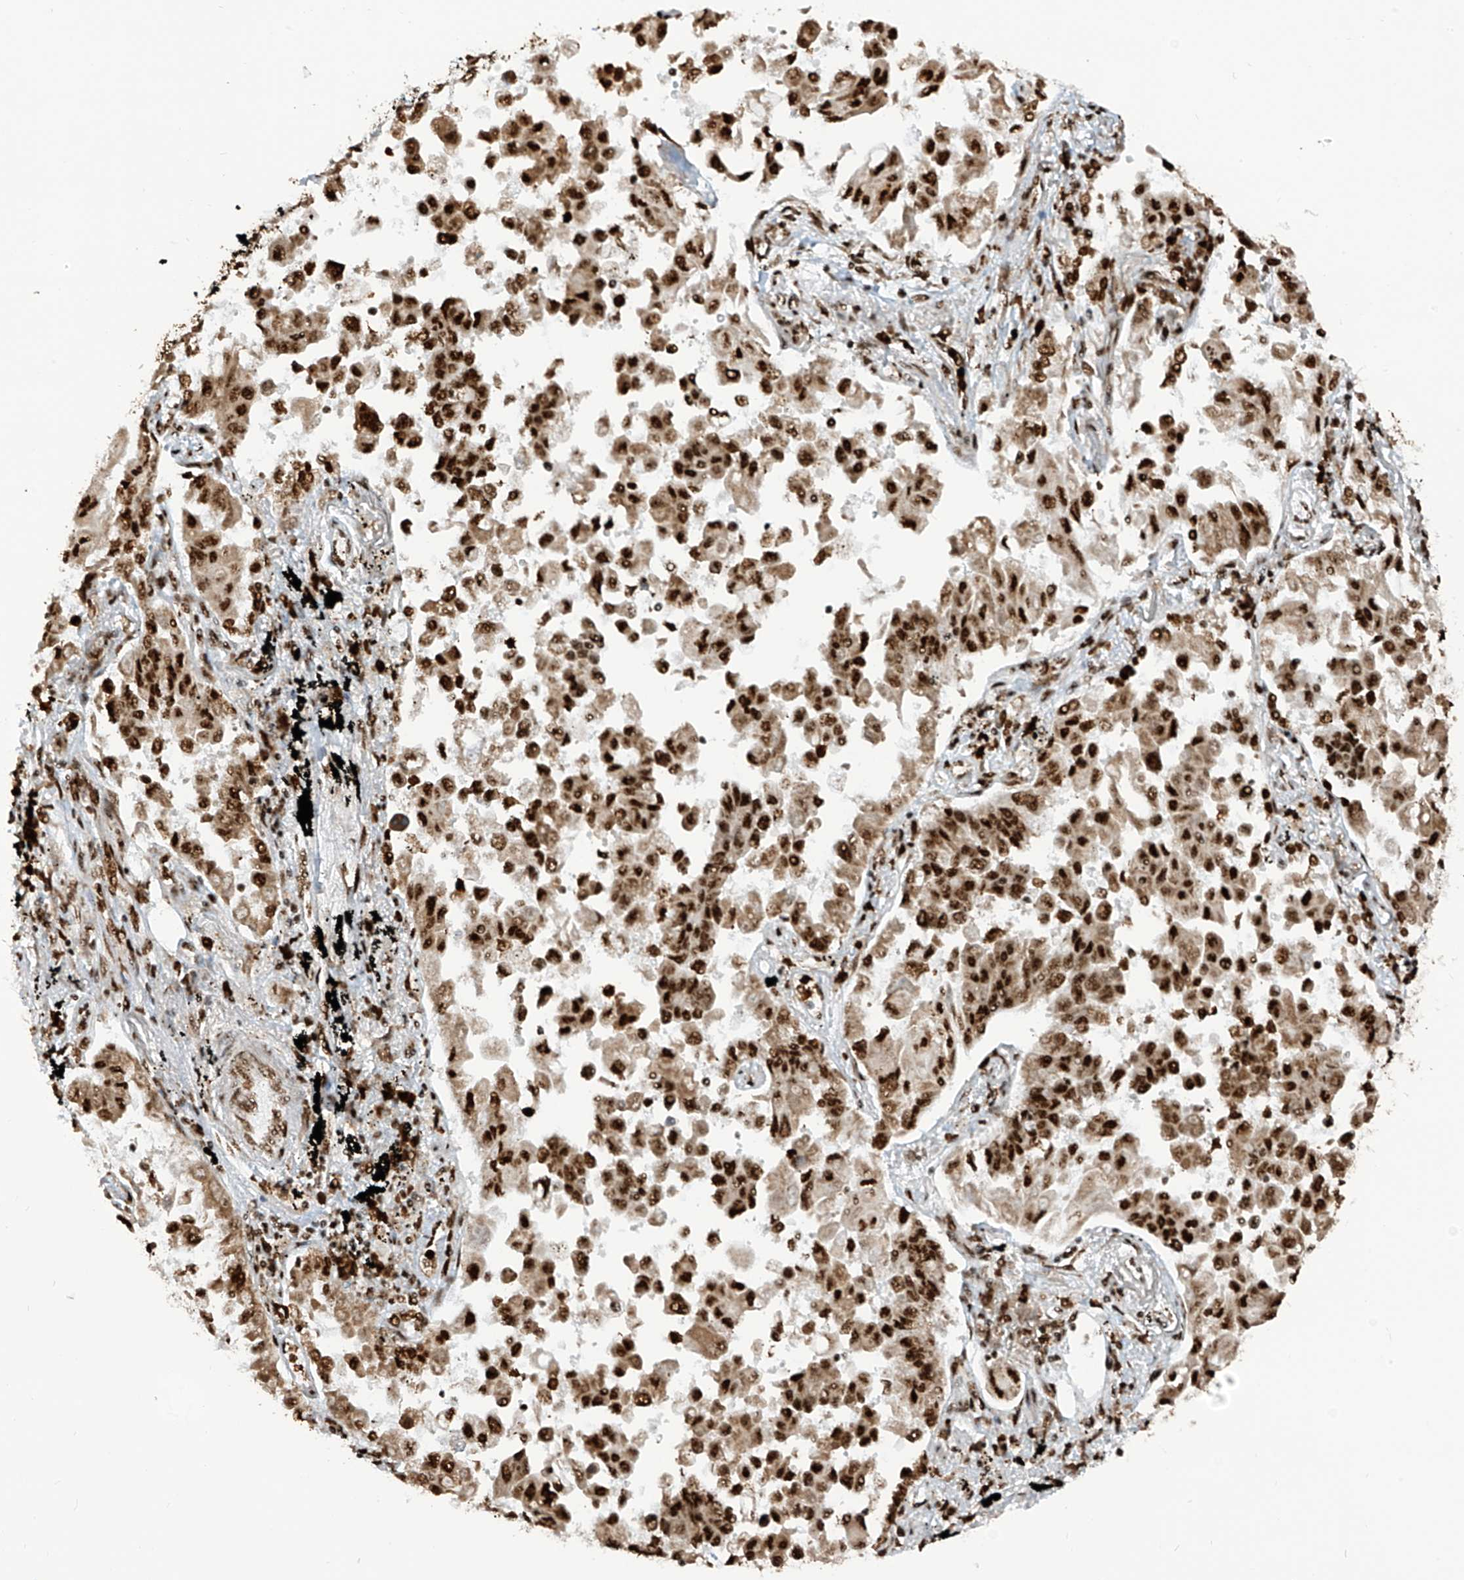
{"staining": {"intensity": "strong", "quantity": ">75%", "location": "nuclear"}, "tissue": "lung cancer", "cell_type": "Tumor cells", "image_type": "cancer", "snomed": [{"axis": "morphology", "description": "Adenocarcinoma, NOS"}, {"axis": "topography", "description": "Lung"}], "caption": "A high-resolution histopathology image shows immunohistochemistry staining of lung cancer, which demonstrates strong nuclear staining in approximately >75% of tumor cells.", "gene": "LBH", "patient": {"sex": "female", "age": 67}}